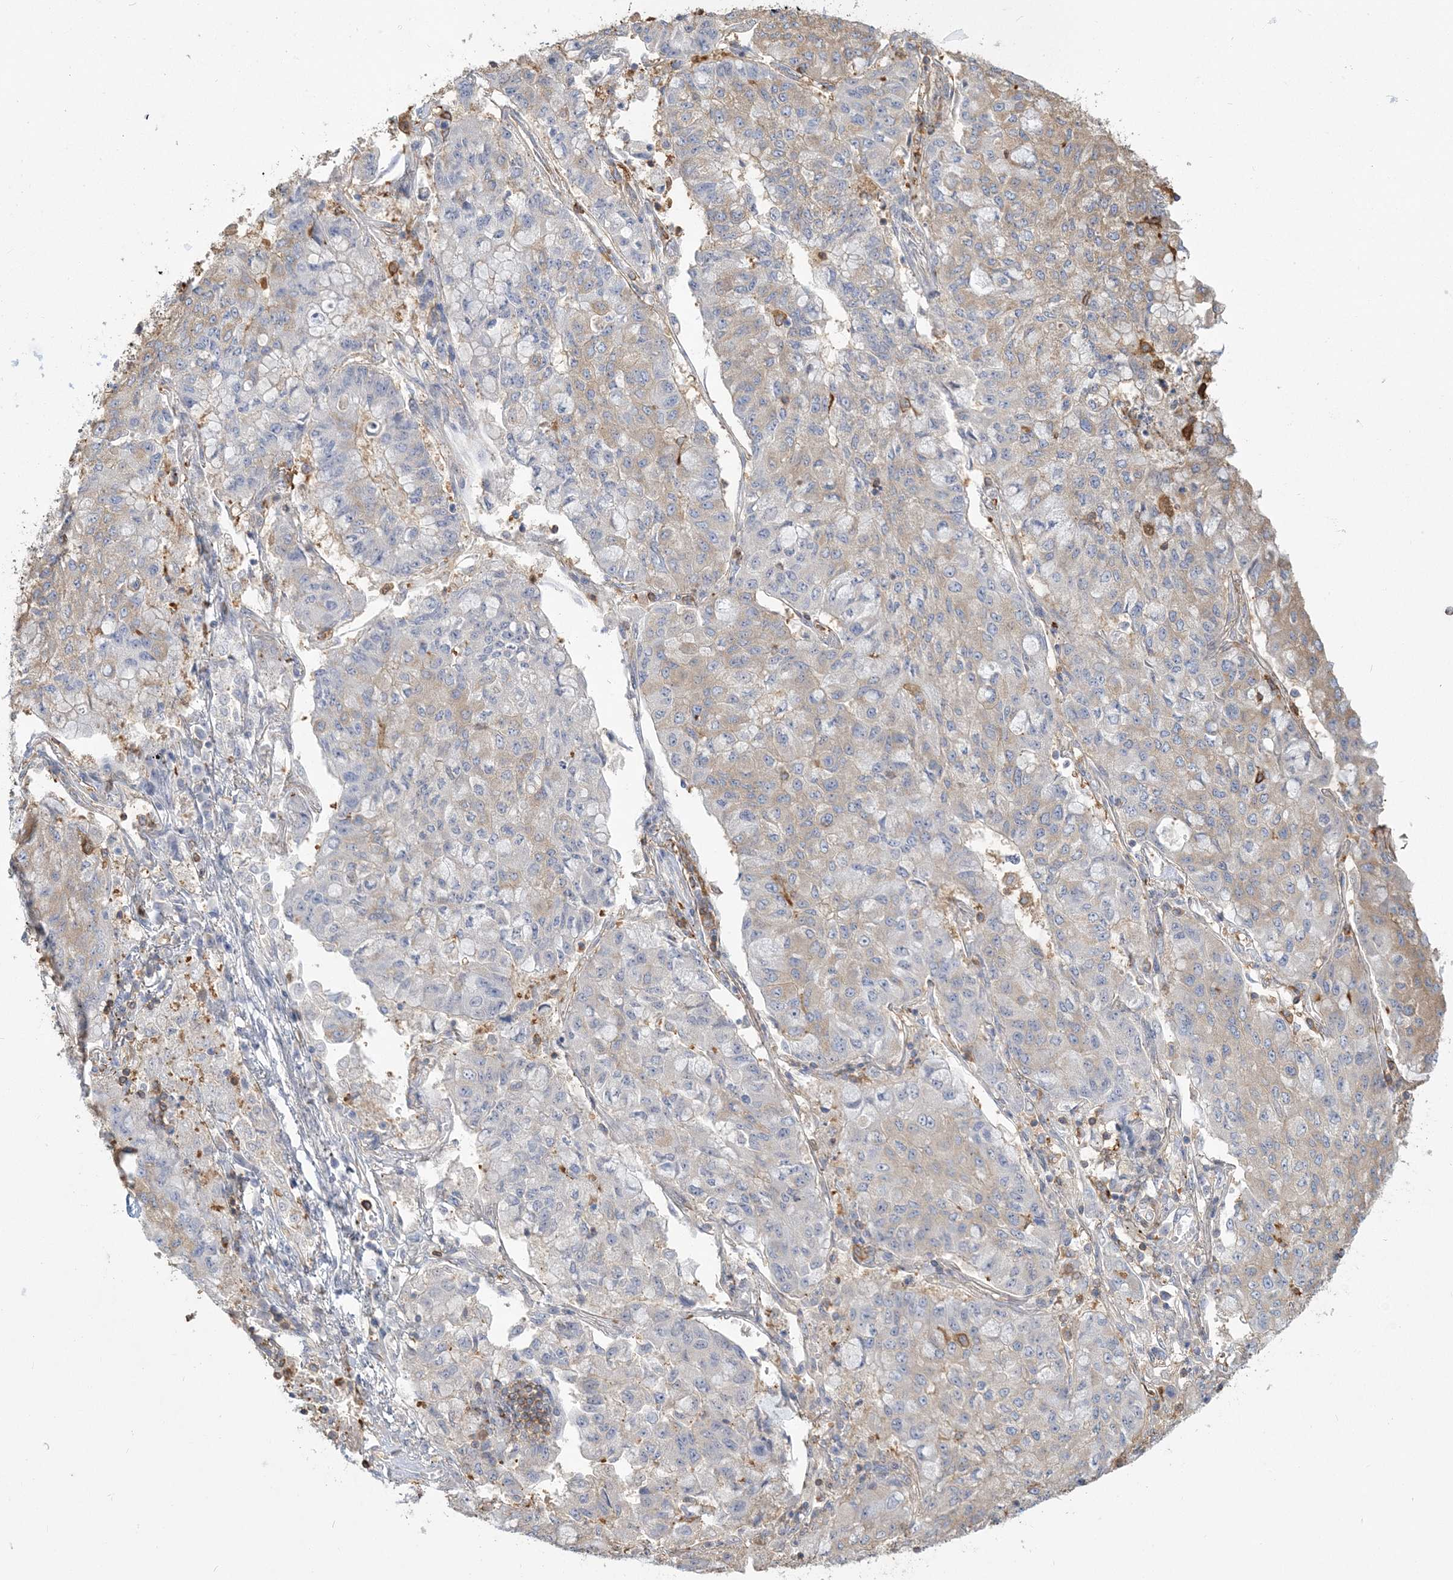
{"staining": {"intensity": "weak", "quantity": "<25%", "location": "cytoplasmic/membranous"}, "tissue": "lung cancer", "cell_type": "Tumor cells", "image_type": "cancer", "snomed": [{"axis": "morphology", "description": "Squamous cell carcinoma, NOS"}, {"axis": "topography", "description": "Lung"}], "caption": "This is a micrograph of IHC staining of squamous cell carcinoma (lung), which shows no positivity in tumor cells.", "gene": "ANKS1A", "patient": {"sex": "male", "age": 74}}